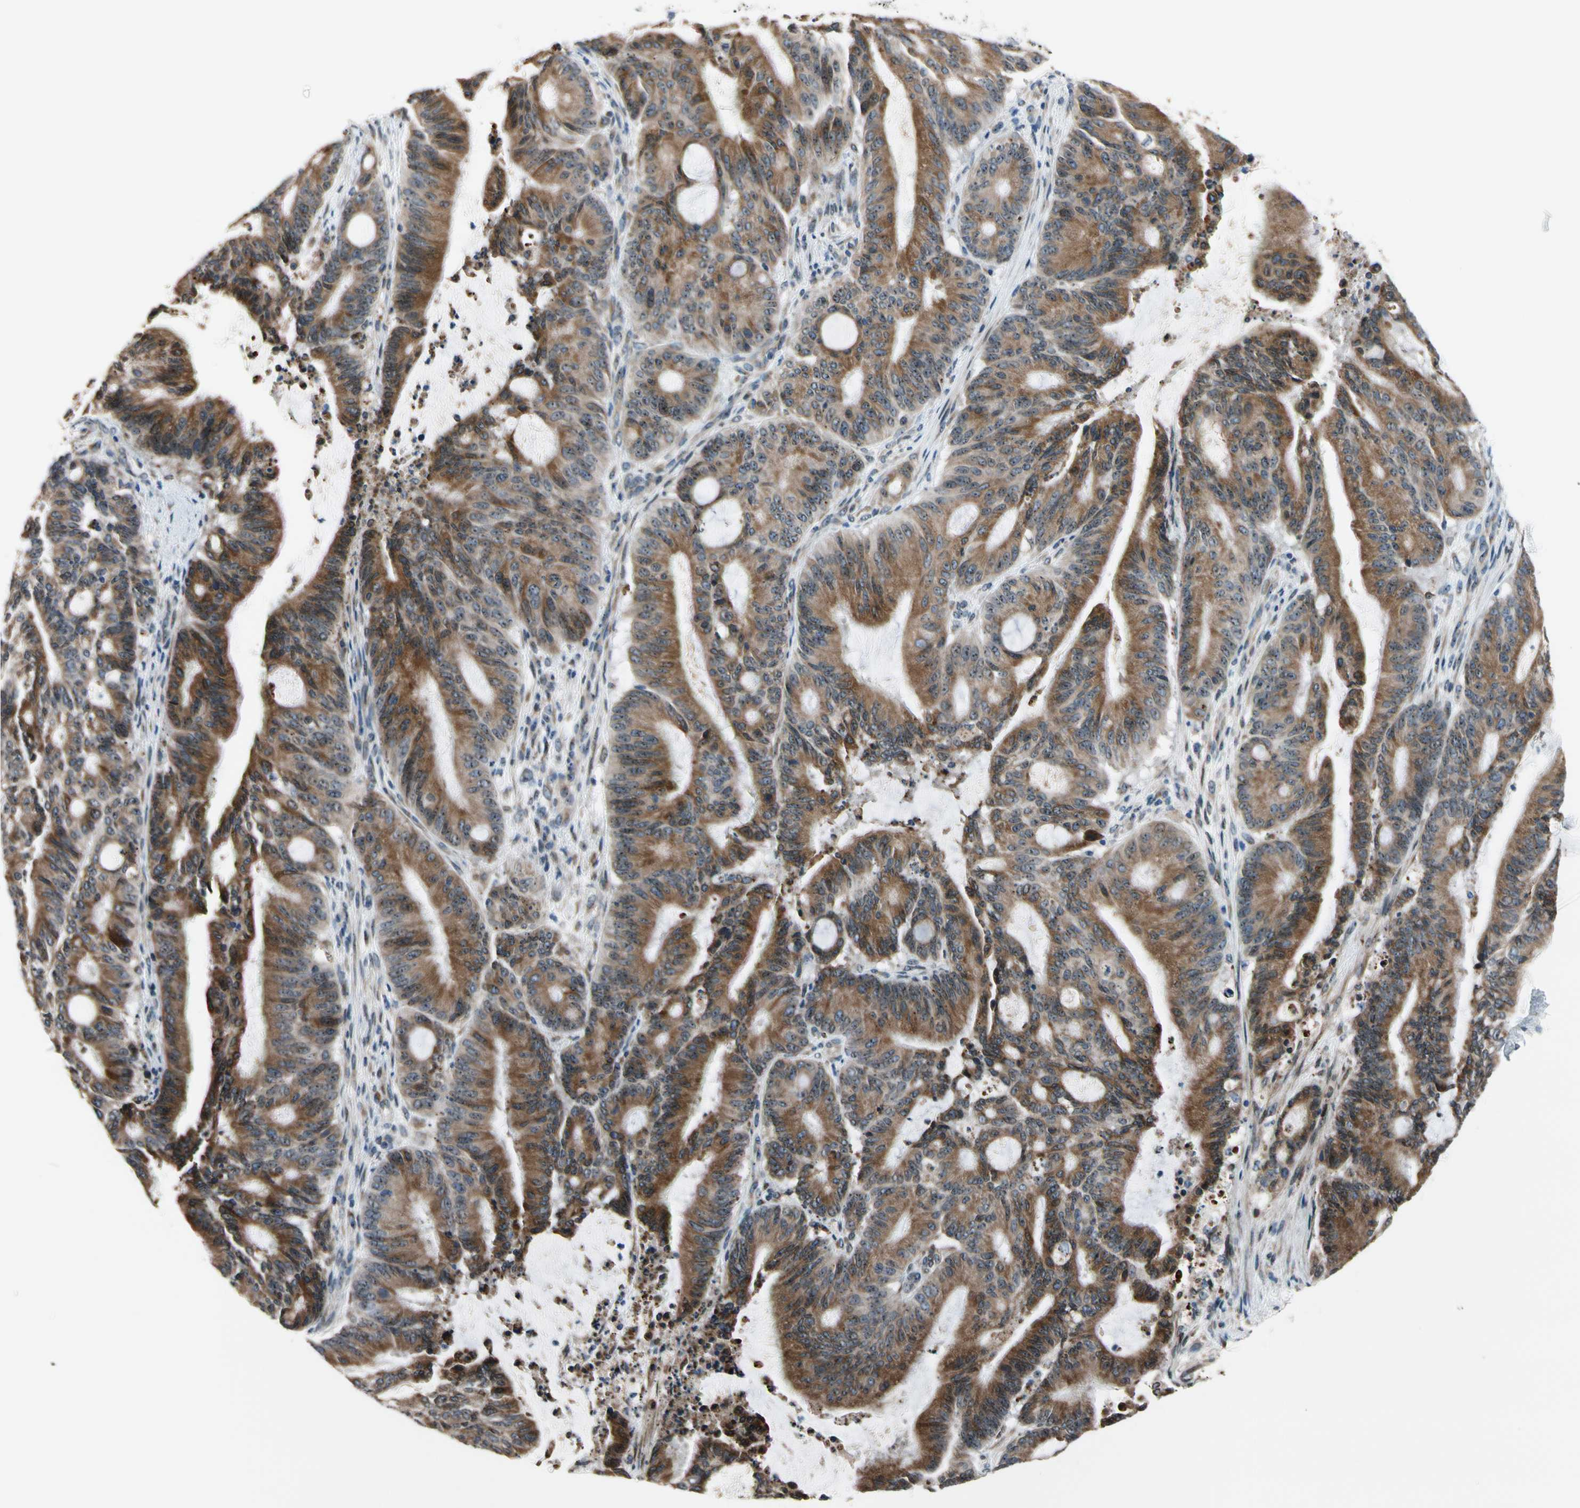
{"staining": {"intensity": "strong", "quantity": ">75%", "location": "cytoplasmic/membranous"}, "tissue": "liver cancer", "cell_type": "Tumor cells", "image_type": "cancer", "snomed": [{"axis": "morphology", "description": "Cholangiocarcinoma"}, {"axis": "topography", "description": "Liver"}], "caption": "The immunohistochemical stain highlights strong cytoplasmic/membranous positivity in tumor cells of liver cancer tissue. The staining is performed using DAB (3,3'-diaminobenzidine) brown chromogen to label protein expression. The nuclei are counter-stained blue using hematoxylin.", "gene": "TMED7", "patient": {"sex": "female", "age": 73}}